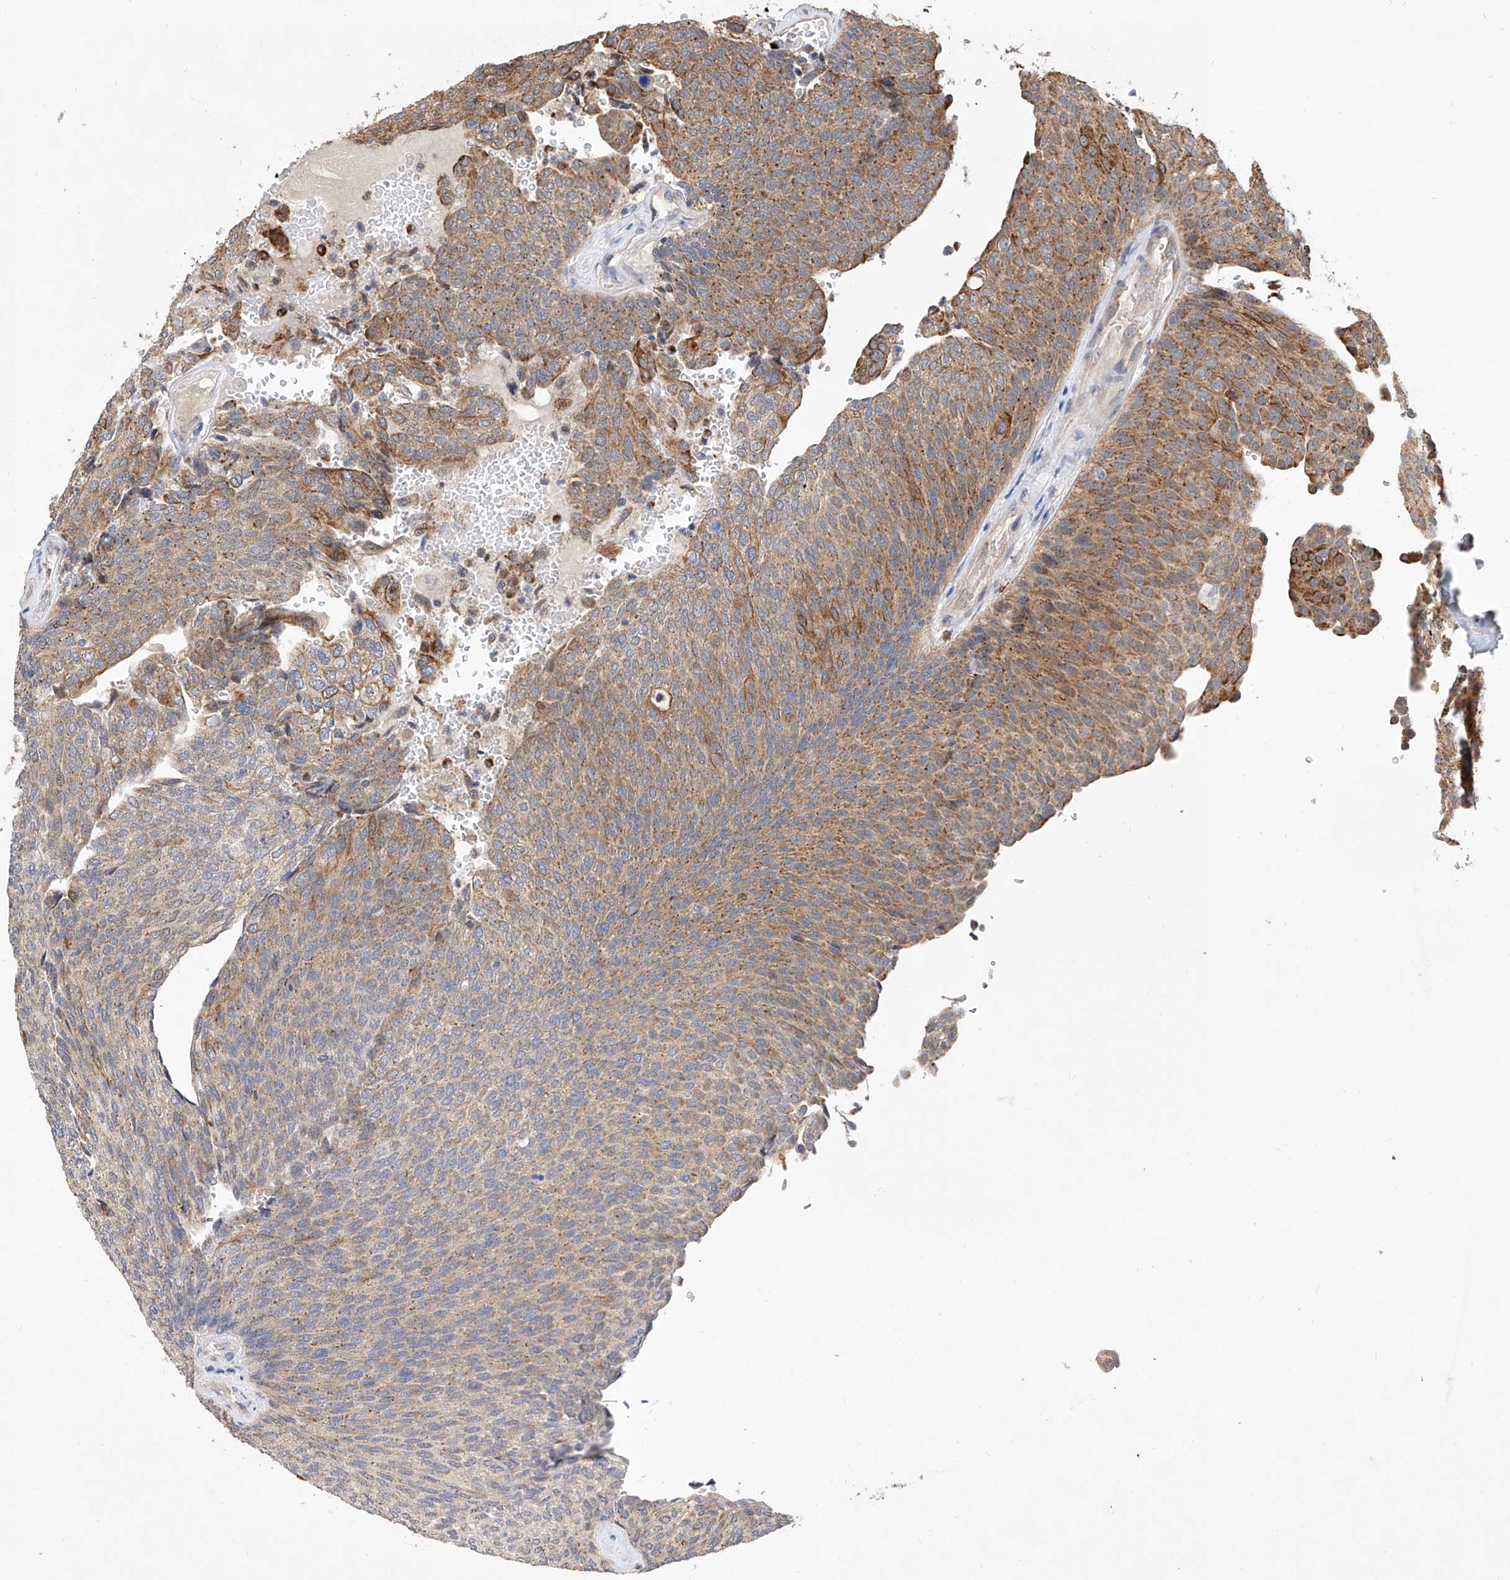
{"staining": {"intensity": "moderate", "quantity": "25%-75%", "location": "cytoplasmic/membranous"}, "tissue": "urothelial cancer", "cell_type": "Tumor cells", "image_type": "cancer", "snomed": [{"axis": "morphology", "description": "Urothelial carcinoma, Low grade"}, {"axis": "topography", "description": "Urinary bladder"}], "caption": "Tumor cells exhibit moderate cytoplasmic/membranous positivity in about 25%-75% of cells in urothelial cancer.", "gene": "MFSD4B", "patient": {"sex": "female", "age": 79}}